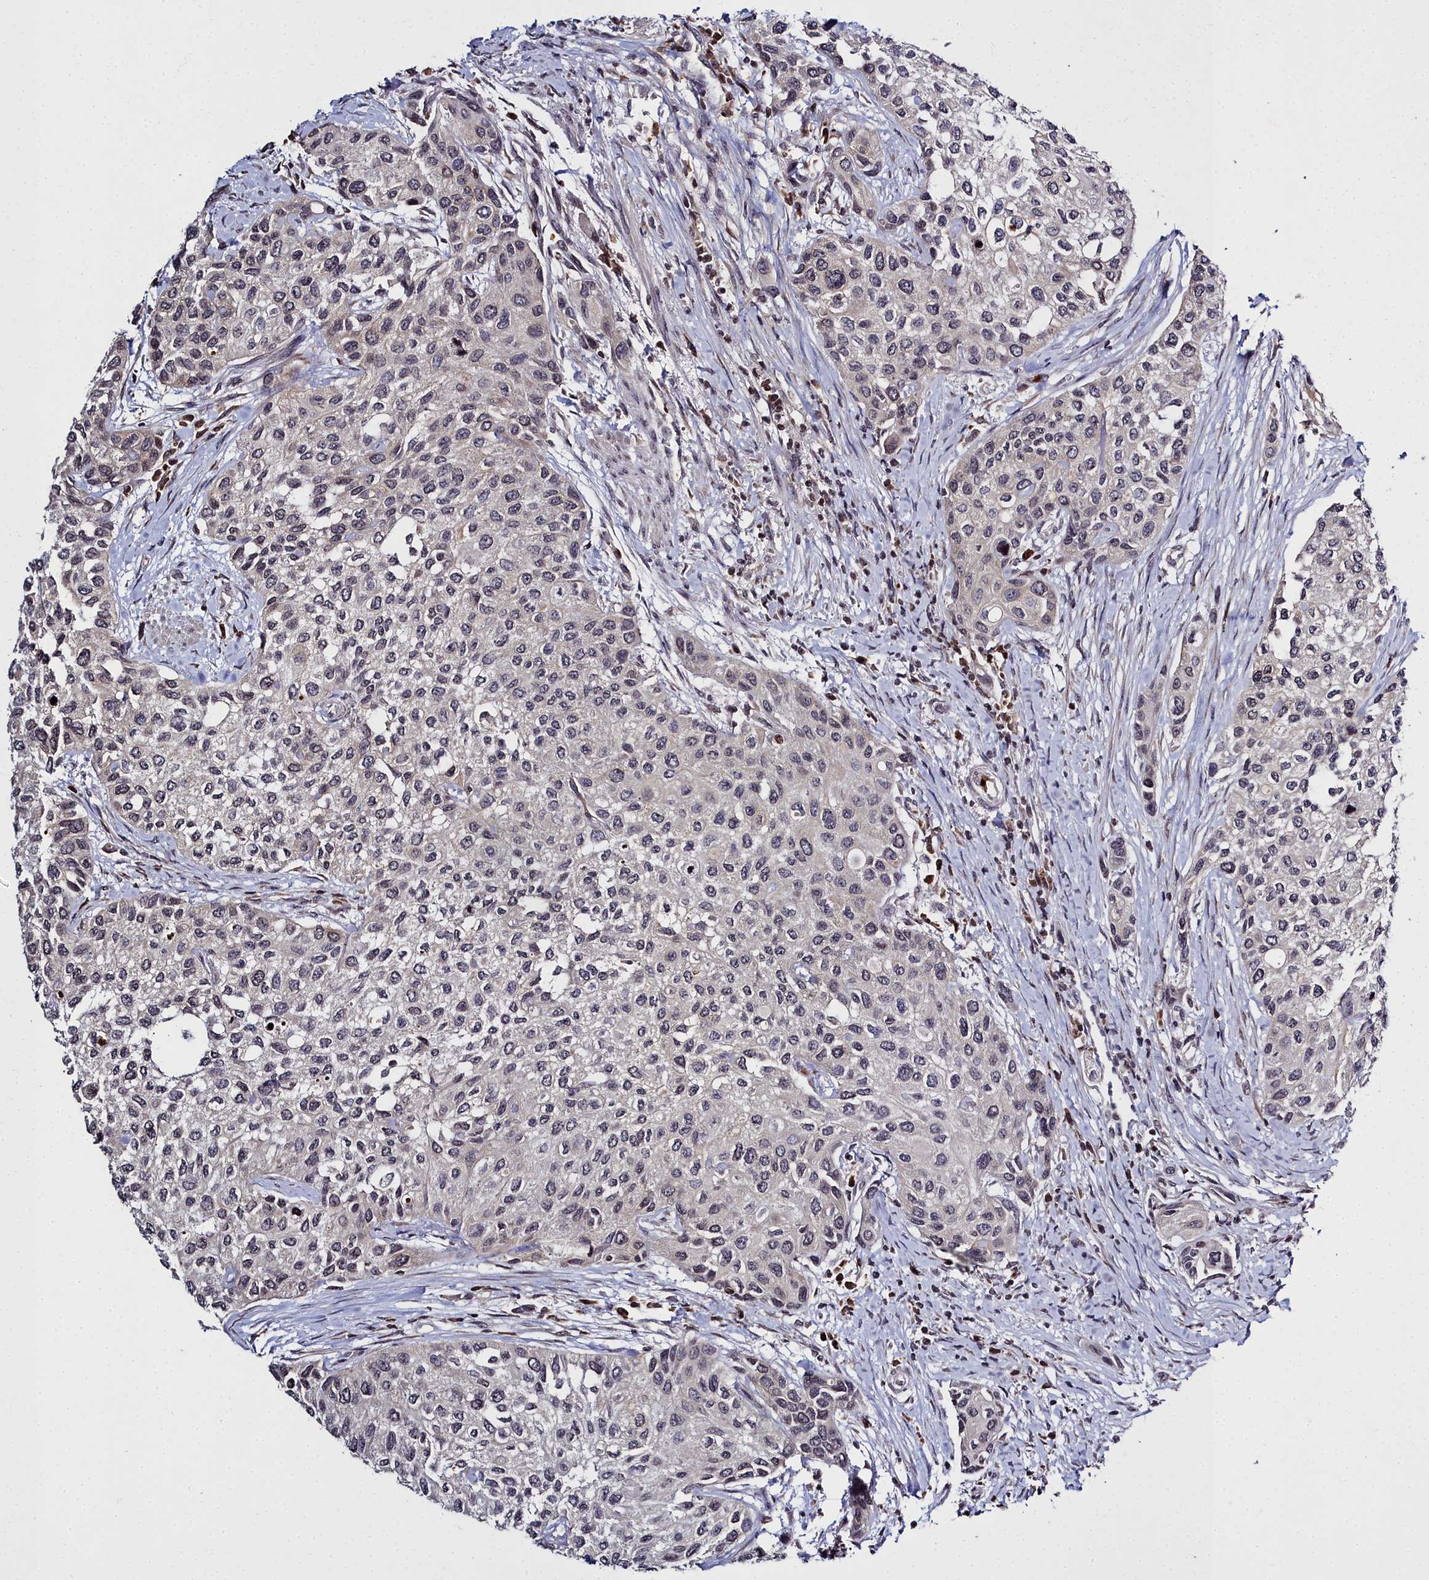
{"staining": {"intensity": "weak", "quantity": "<25%", "location": "cytoplasmic/membranous"}, "tissue": "urothelial cancer", "cell_type": "Tumor cells", "image_type": "cancer", "snomed": [{"axis": "morphology", "description": "Normal tissue, NOS"}, {"axis": "morphology", "description": "Urothelial carcinoma, High grade"}, {"axis": "topography", "description": "Vascular tissue"}, {"axis": "topography", "description": "Urinary bladder"}], "caption": "High power microscopy image of an immunohistochemistry (IHC) histopathology image of urothelial cancer, revealing no significant expression in tumor cells.", "gene": "FZD4", "patient": {"sex": "female", "age": 56}}